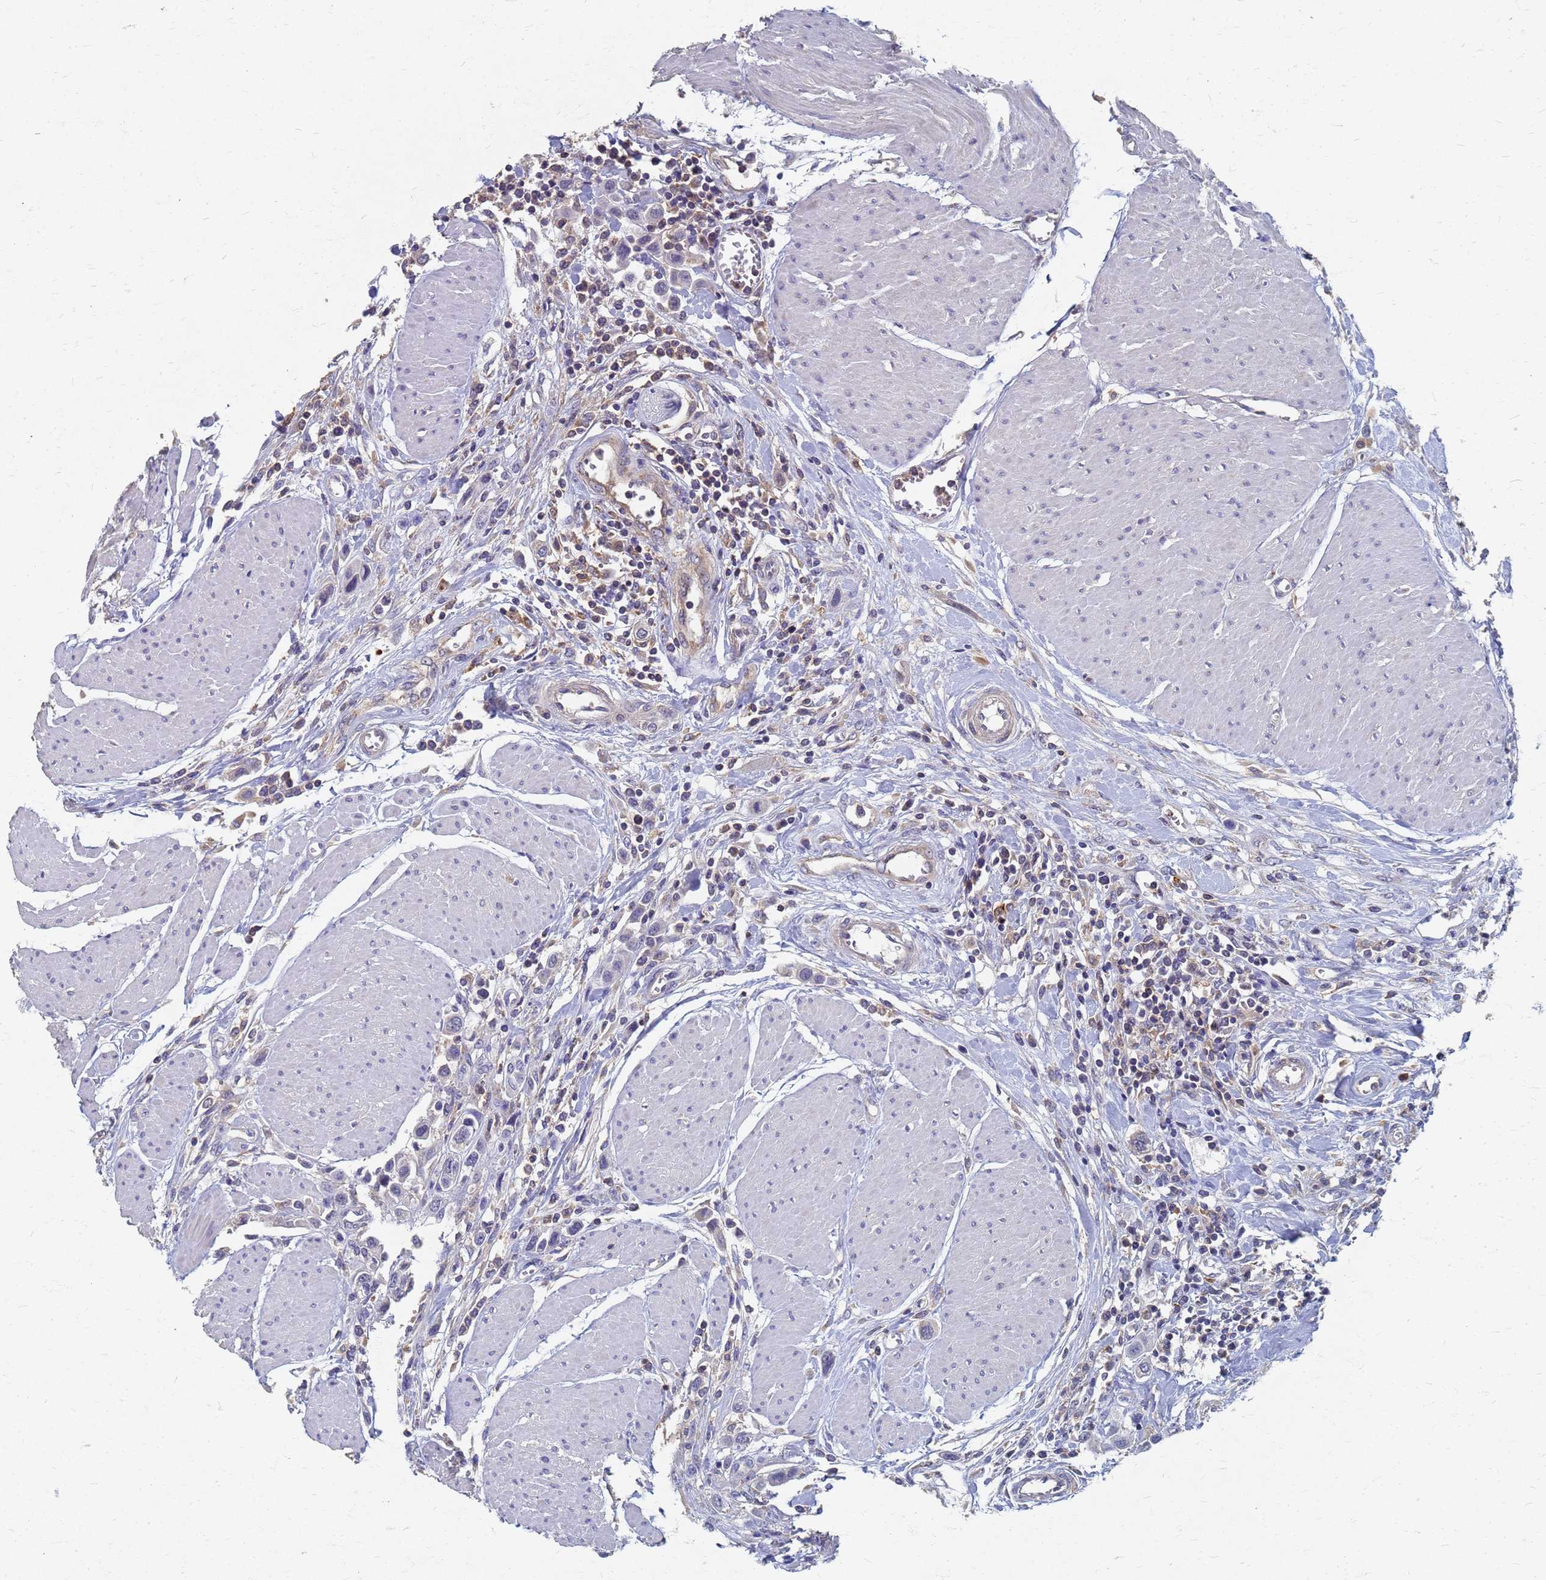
{"staining": {"intensity": "negative", "quantity": "none", "location": "none"}, "tissue": "urothelial cancer", "cell_type": "Tumor cells", "image_type": "cancer", "snomed": [{"axis": "morphology", "description": "Urothelial carcinoma, High grade"}, {"axis": "topography", "description": "Urinary bladder"}], "caption": "An image of urothelial cancer stained for a protein displays no brown staining in tumor cells.", "gene": "KRCC1", "patient": {"sex": "male", "age": 50}}